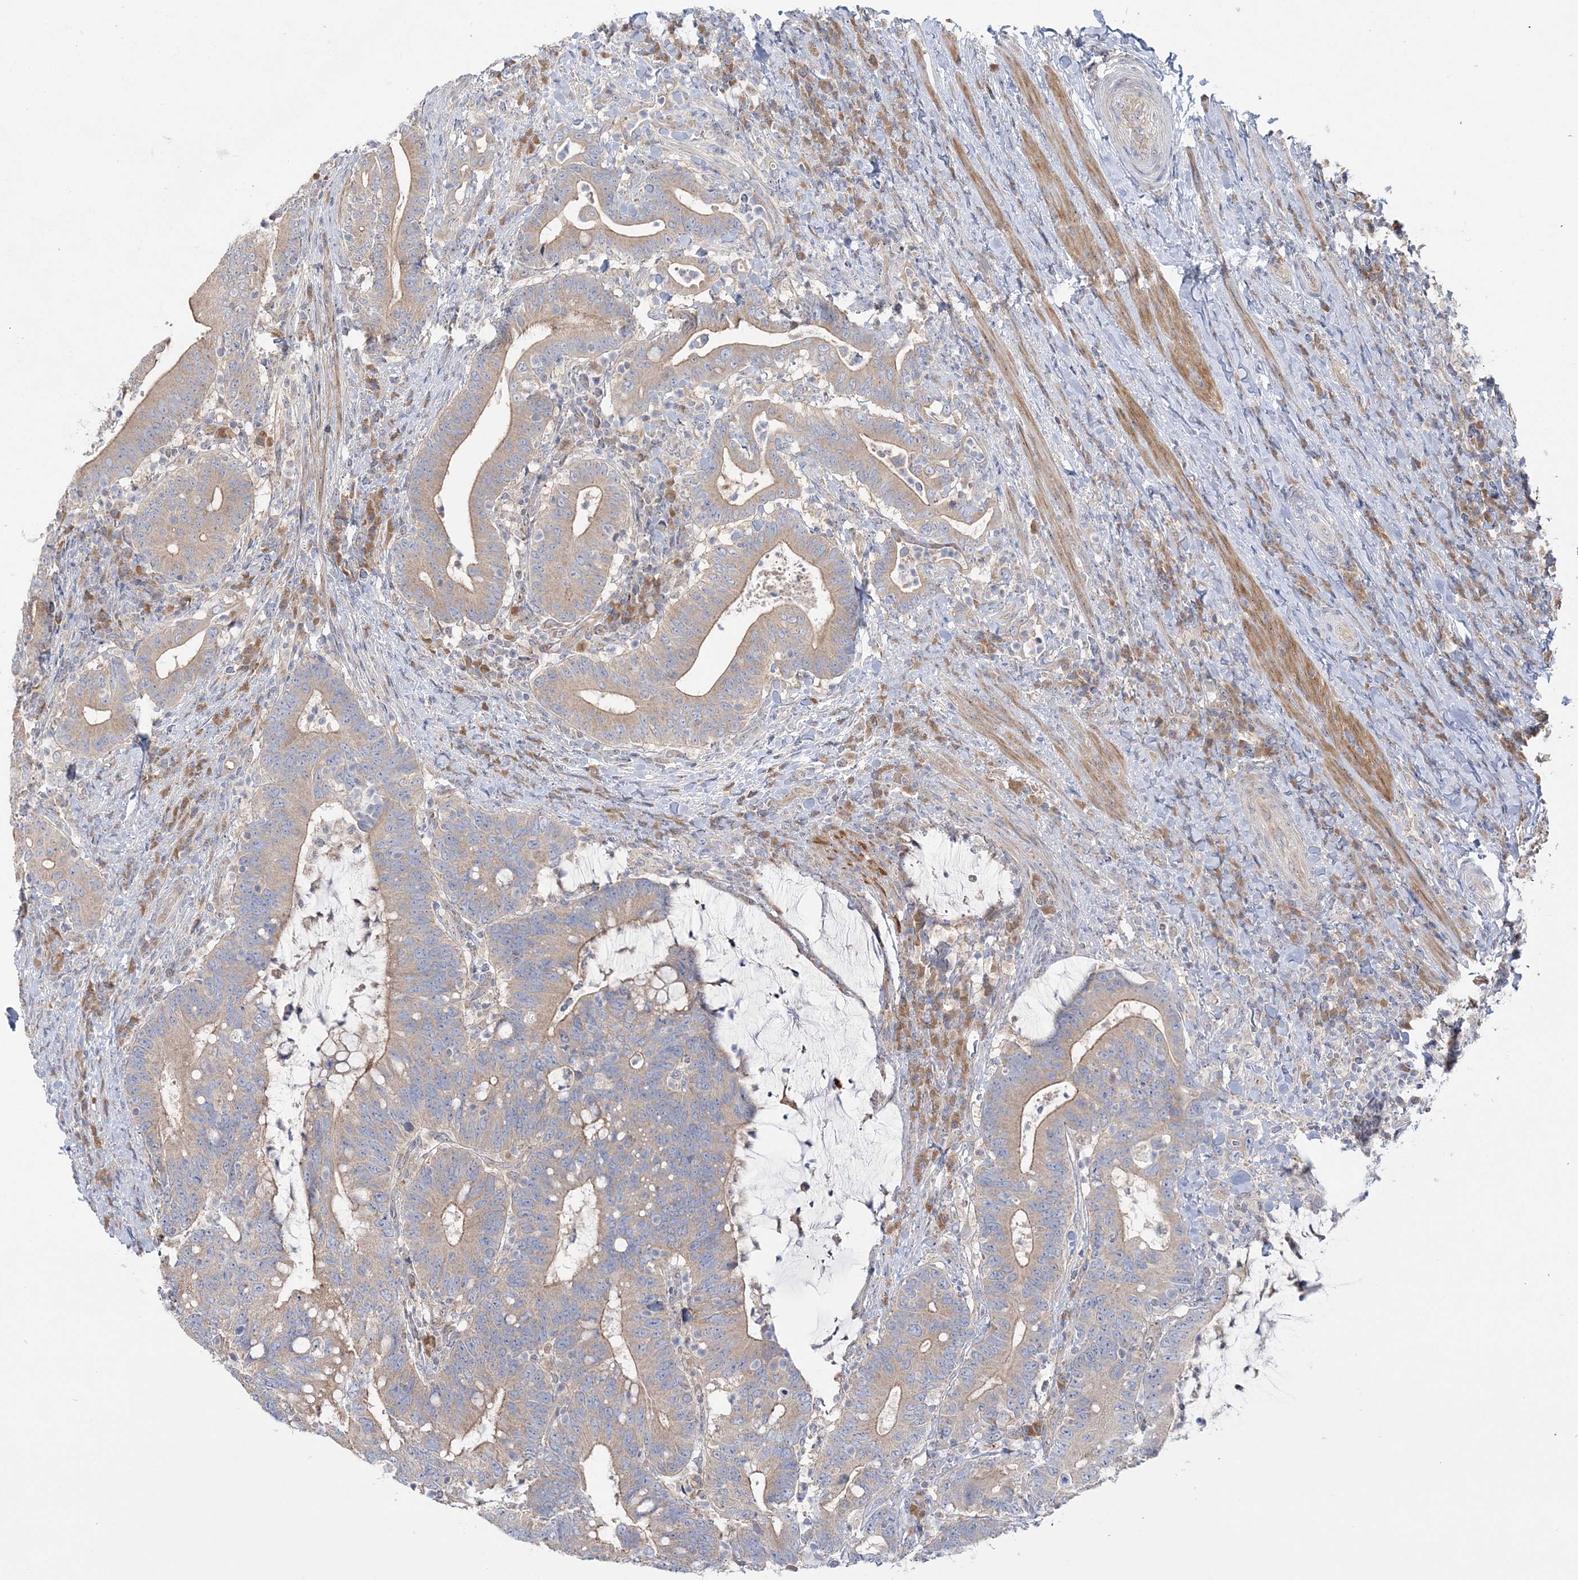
{"staining": {"intensity": "moderate", "quantity": ">75%", "location": "cytoplasmic/membranous"}, "tissue": "colorectal cancer", "cell_type": "Tumor cells", "image_type": "cancer", "snomed": [{"axis": "morphology", "description": "Adenocarcinoma, NOS"}, {"axis": "topography", "description": "Colon"}], "caption": "Colorectal adenocarcinoma stained for a protein reveals moderate cytoplasmic/membranous positivity in tumor cells.", "gene": "MMADHC", "patient": {"sex": "female", "age": 66}}